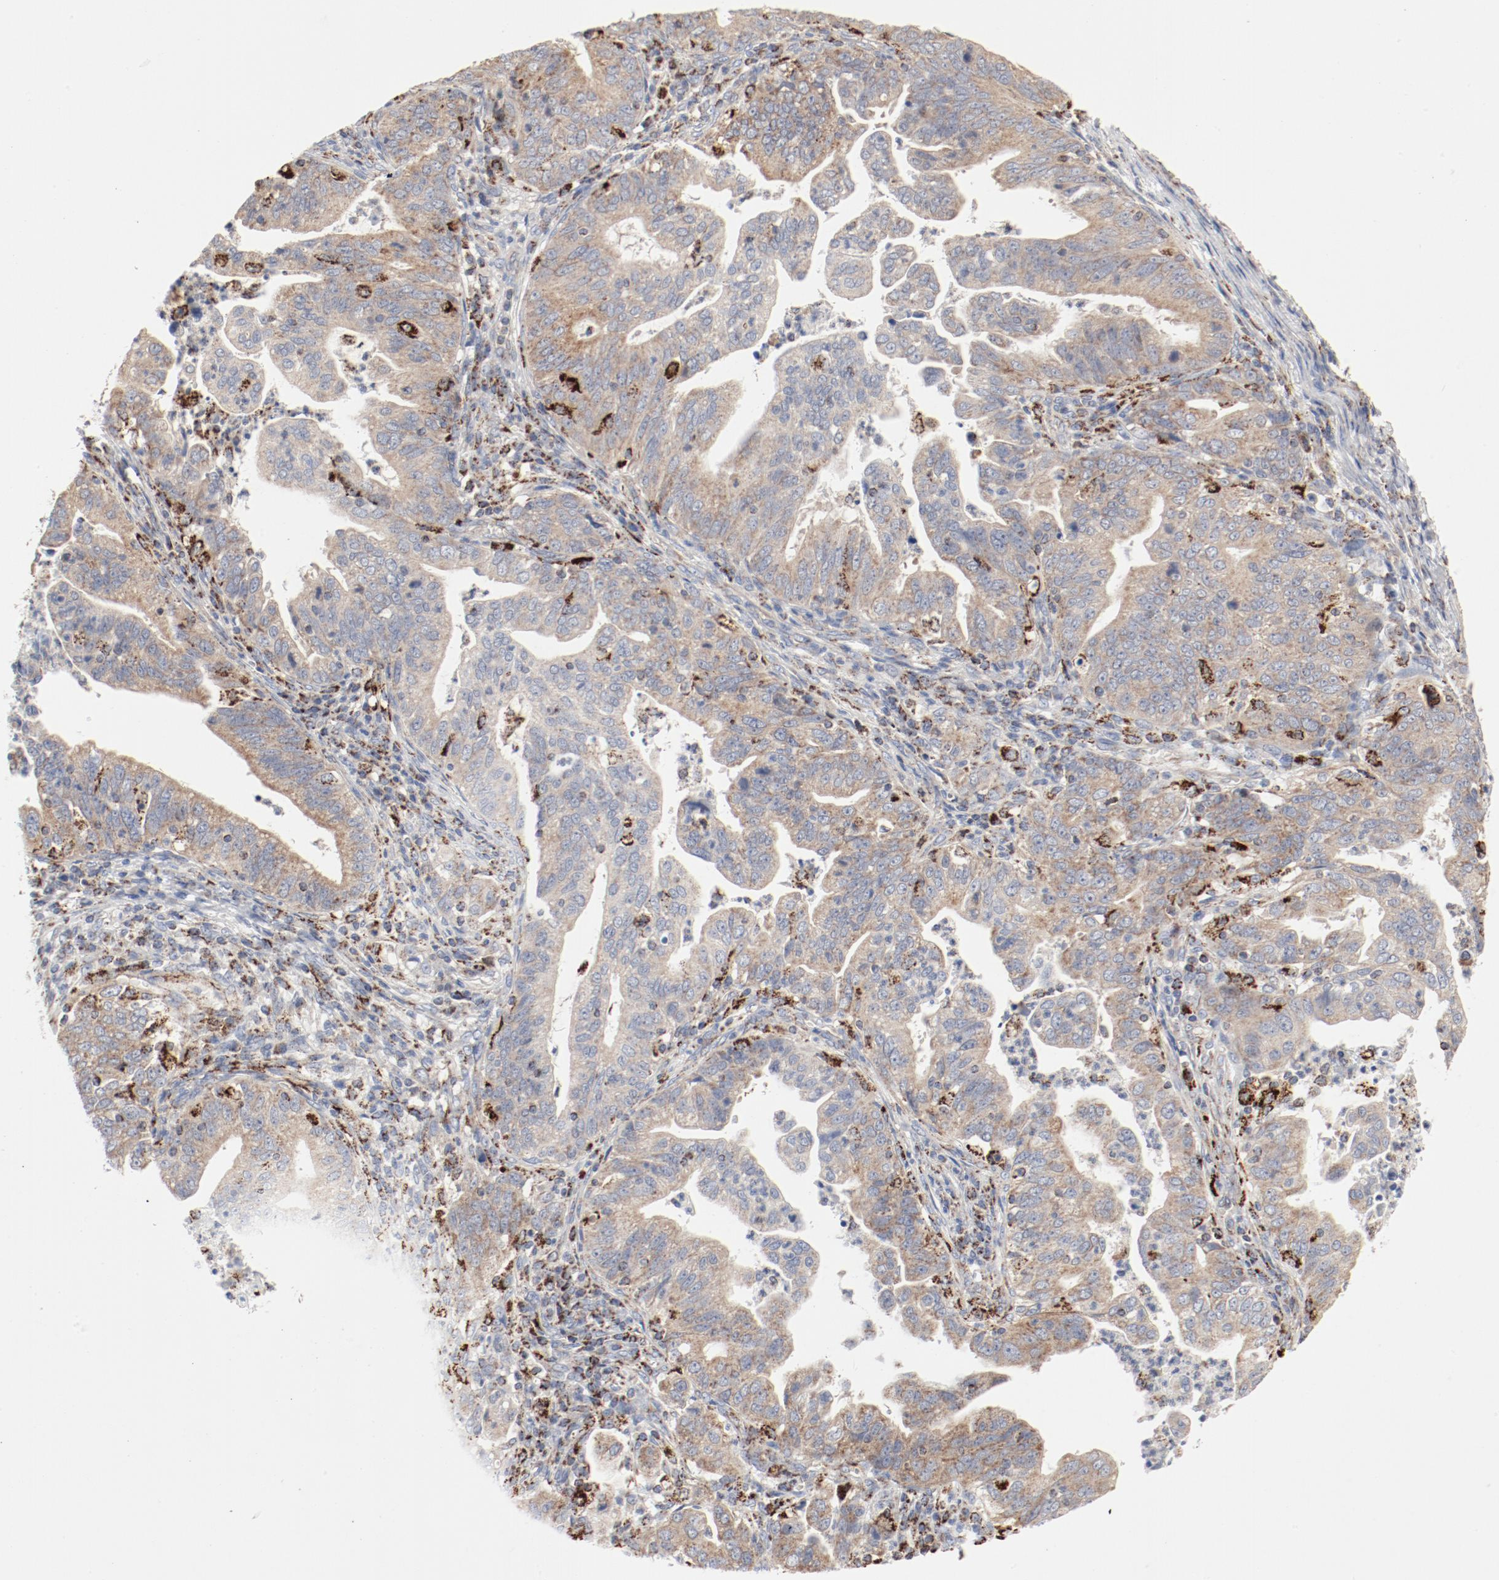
{"staining": {"intensity": "moderate", "quantity": ">75%", "location": "cytoplasmic/membranous"}, "tissue": "stomach cancer", "cell_type": "Tumor cells", "image_type": "cancer", "snomed": [{"axis": "morphology", "description": "Adenocarcinoma, NOS"}, {"axis": "topography", "description": "Stomach, upper"}], "caption": "Protein positivity by immunohistochemistry demonstrates moderate cytoplasmic/membranous positivity in about >75% of tumor cells in adenocarcinoma (stomach).", "gene": "SETD3", "patient": {"sex": "female", "age": 50}}